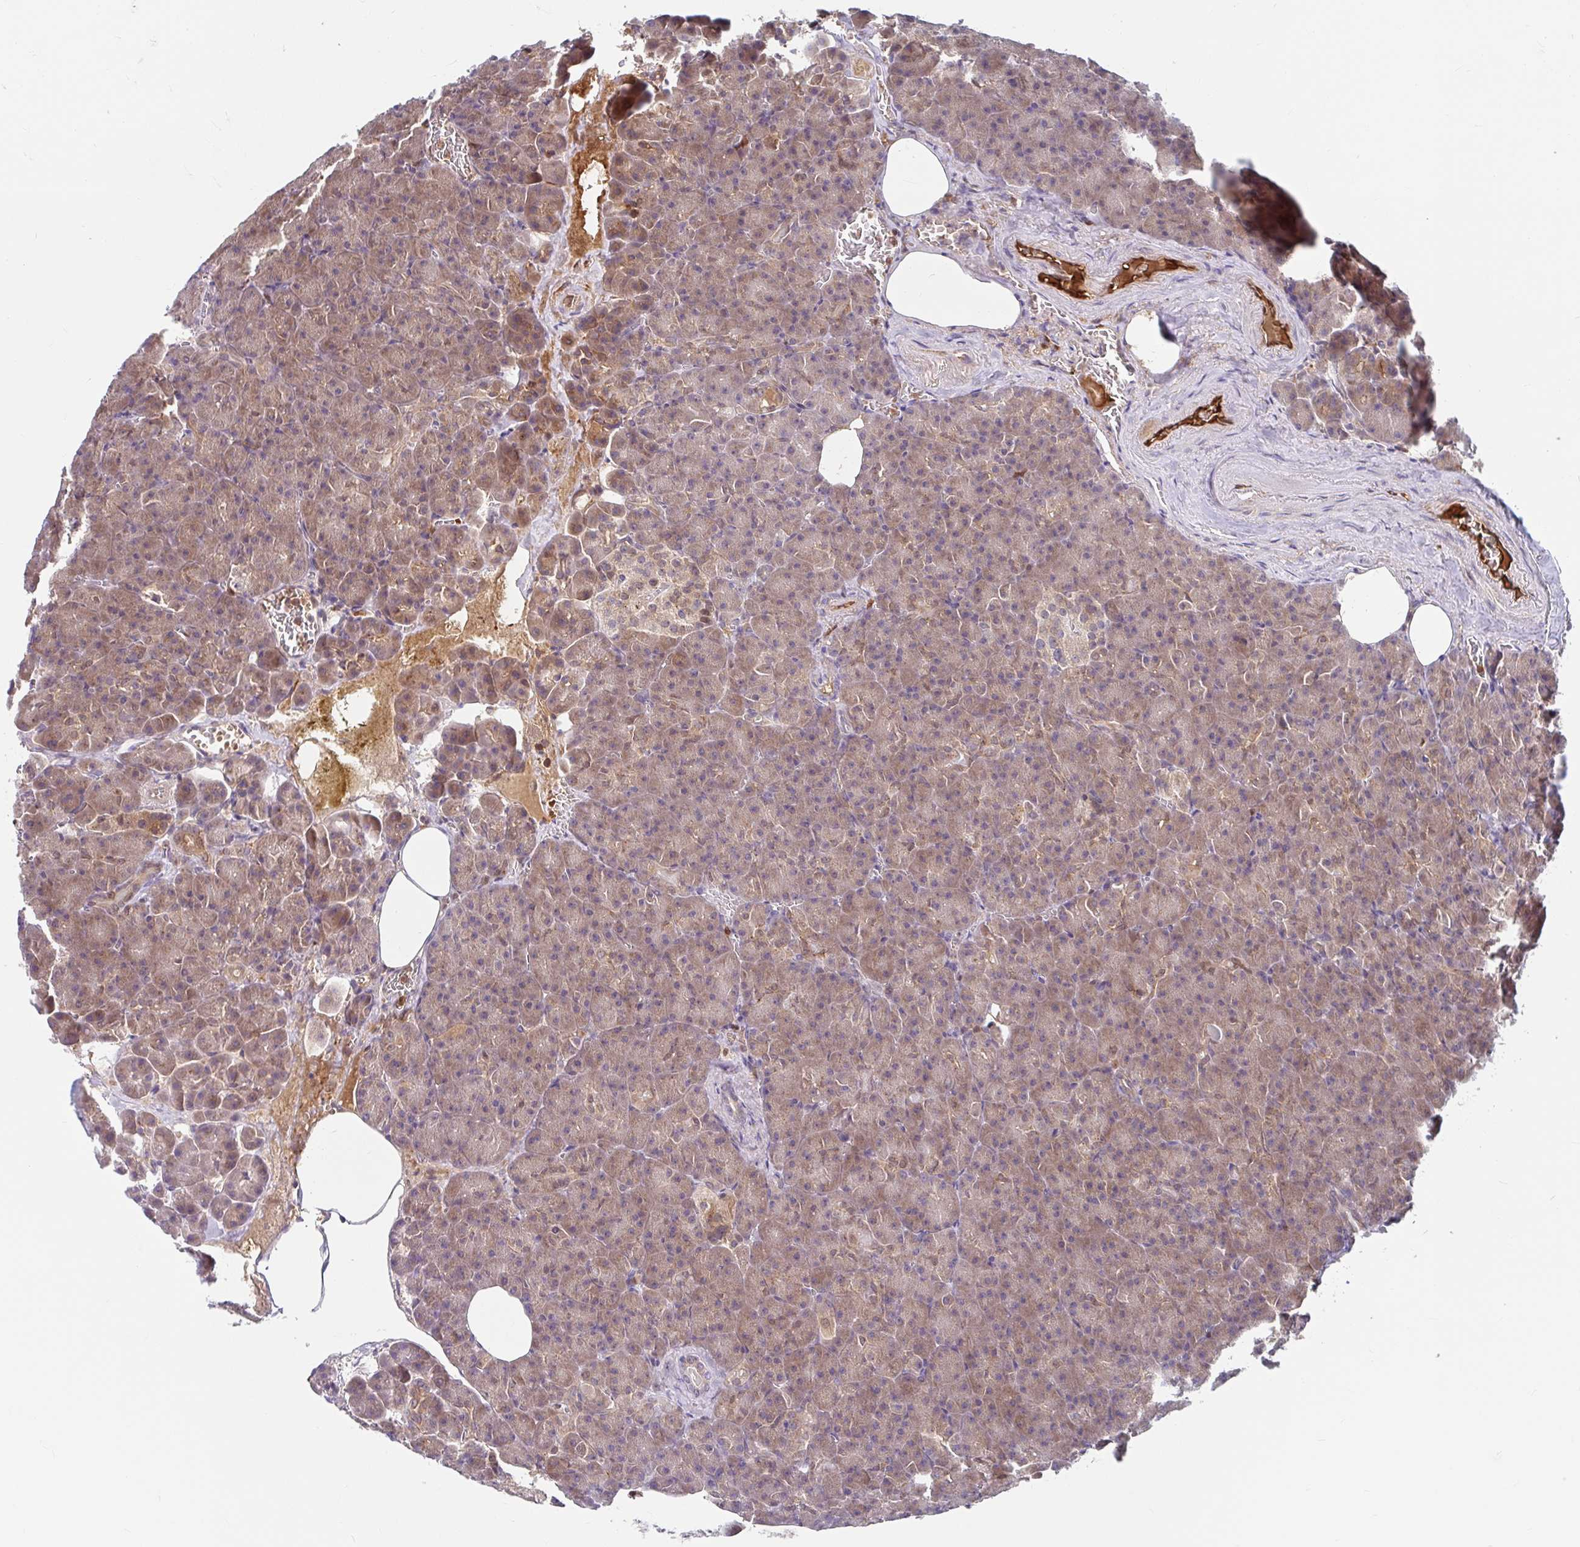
{"staining": {"intensity": "moderate", "quantity": ">75%", "location": "cytoplasmic/membranous"}, "tissue": "pancreas", "cell_type": "Exocrine glandular cells", "image_type": "normal", "snomed": [{"axis": "morphology", "description": "Normal tissue, NOS"}, {"axis": "topography", "description": "Pancreas"}], "caption": "This is an image of immunohistochemistry staining of benign pancreas, which shows moderate positivity in the cytoplasmic/membranous of exocrine glandular cells.", "gene": "BLVRA", "patient": {"sex": "female", "age": 74}}